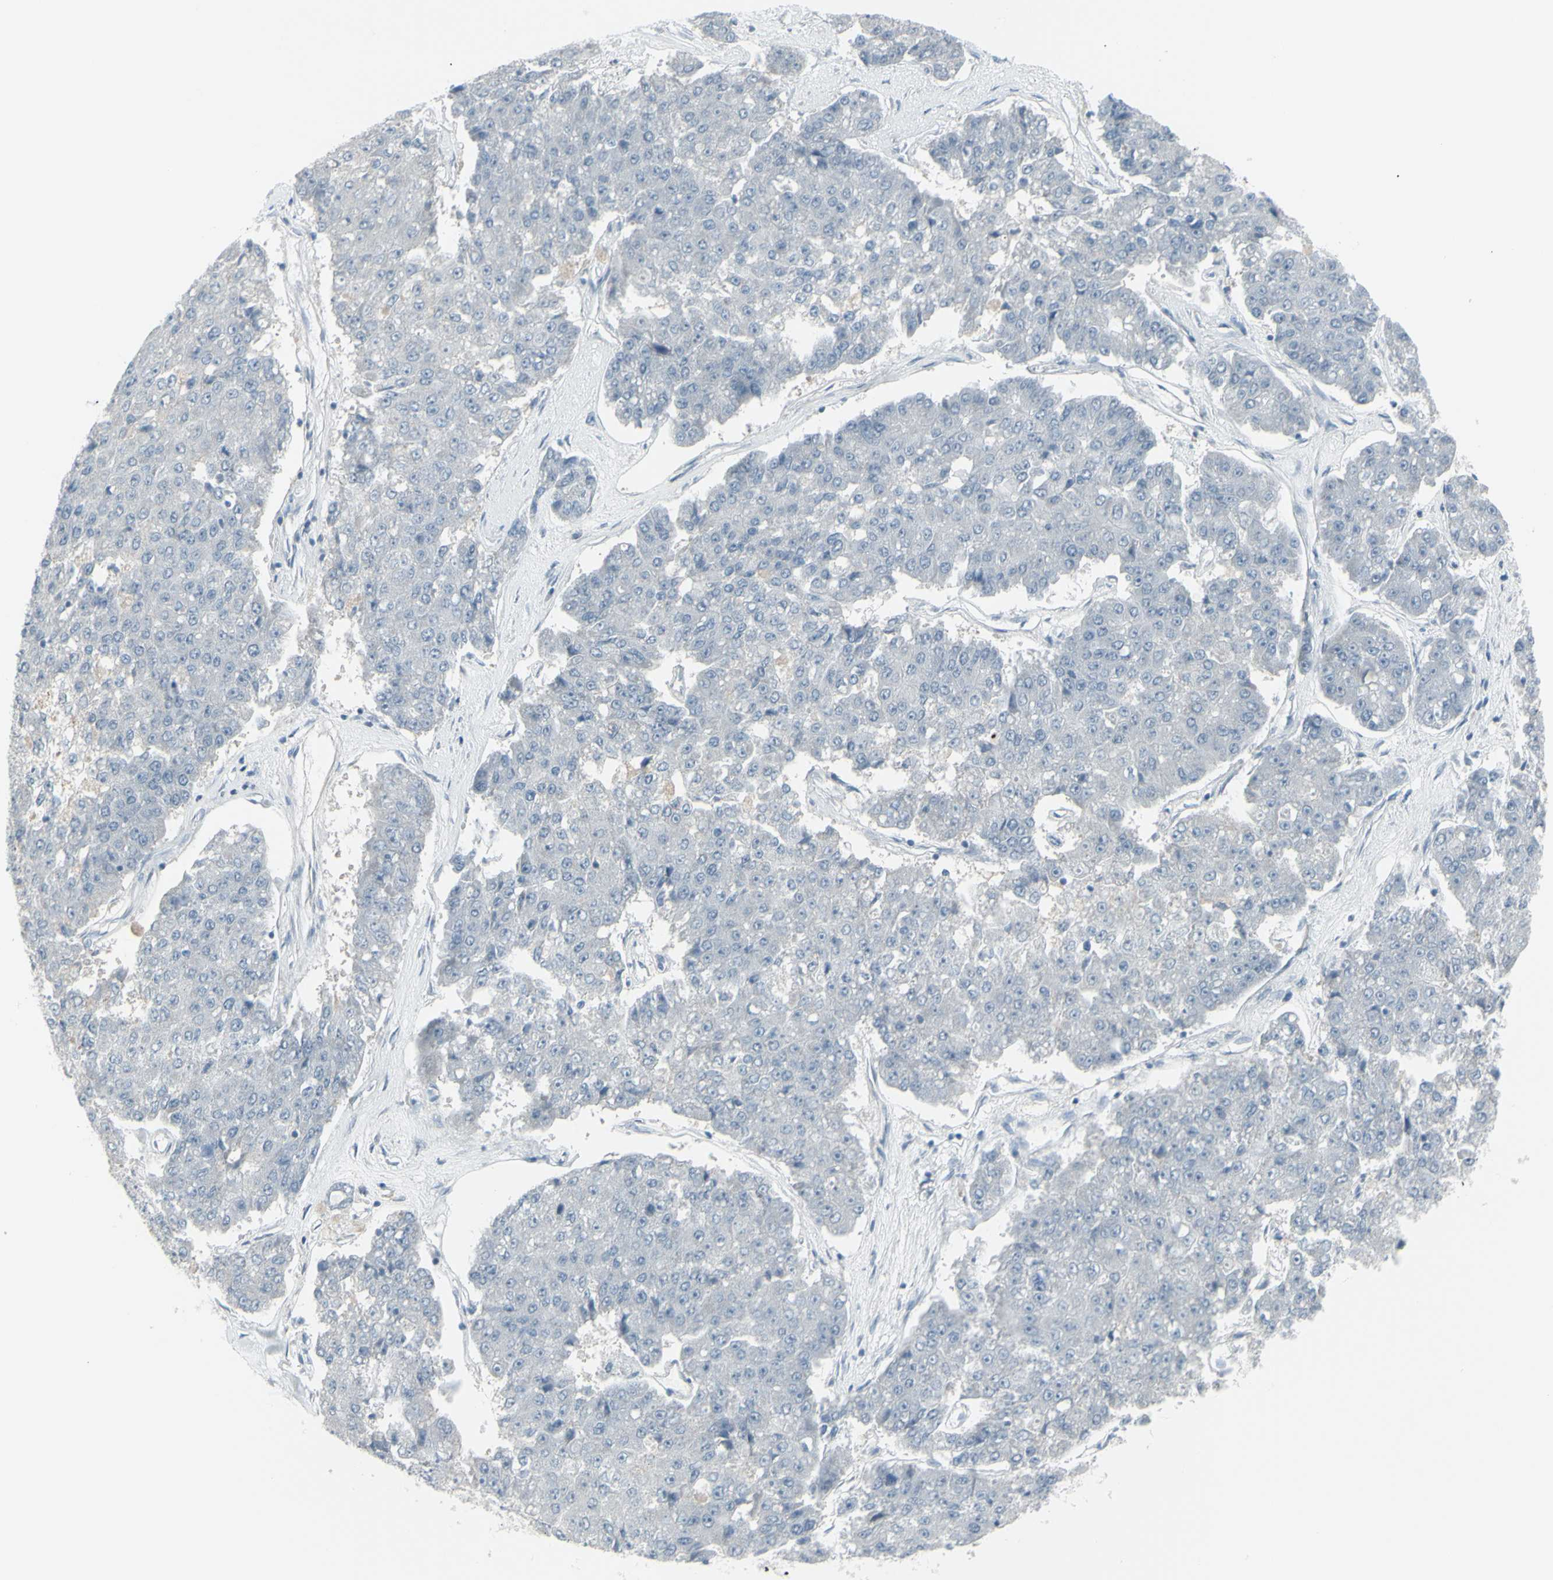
{"staining": {"intensity": "negative", "quantity": "none", "location": "none"}, "tissue": "pancreatic cancer", "cell_type": "Tumor cells", "image_type": "cancer", "snomed": [{"axis": "morphology", "description": "Adenocarcinoma, NOS"}, {"axis": "topography", "description": "Pancreas"}], "caption": "This photomicrograph is of pancreatic cancer stained with IHC to label a protein in brown with the nuclei are counter-stained blue. There is no positivity in tumor cells.", "gene": "RAB3A", "patient": {"sex": "male", "age": 50}}